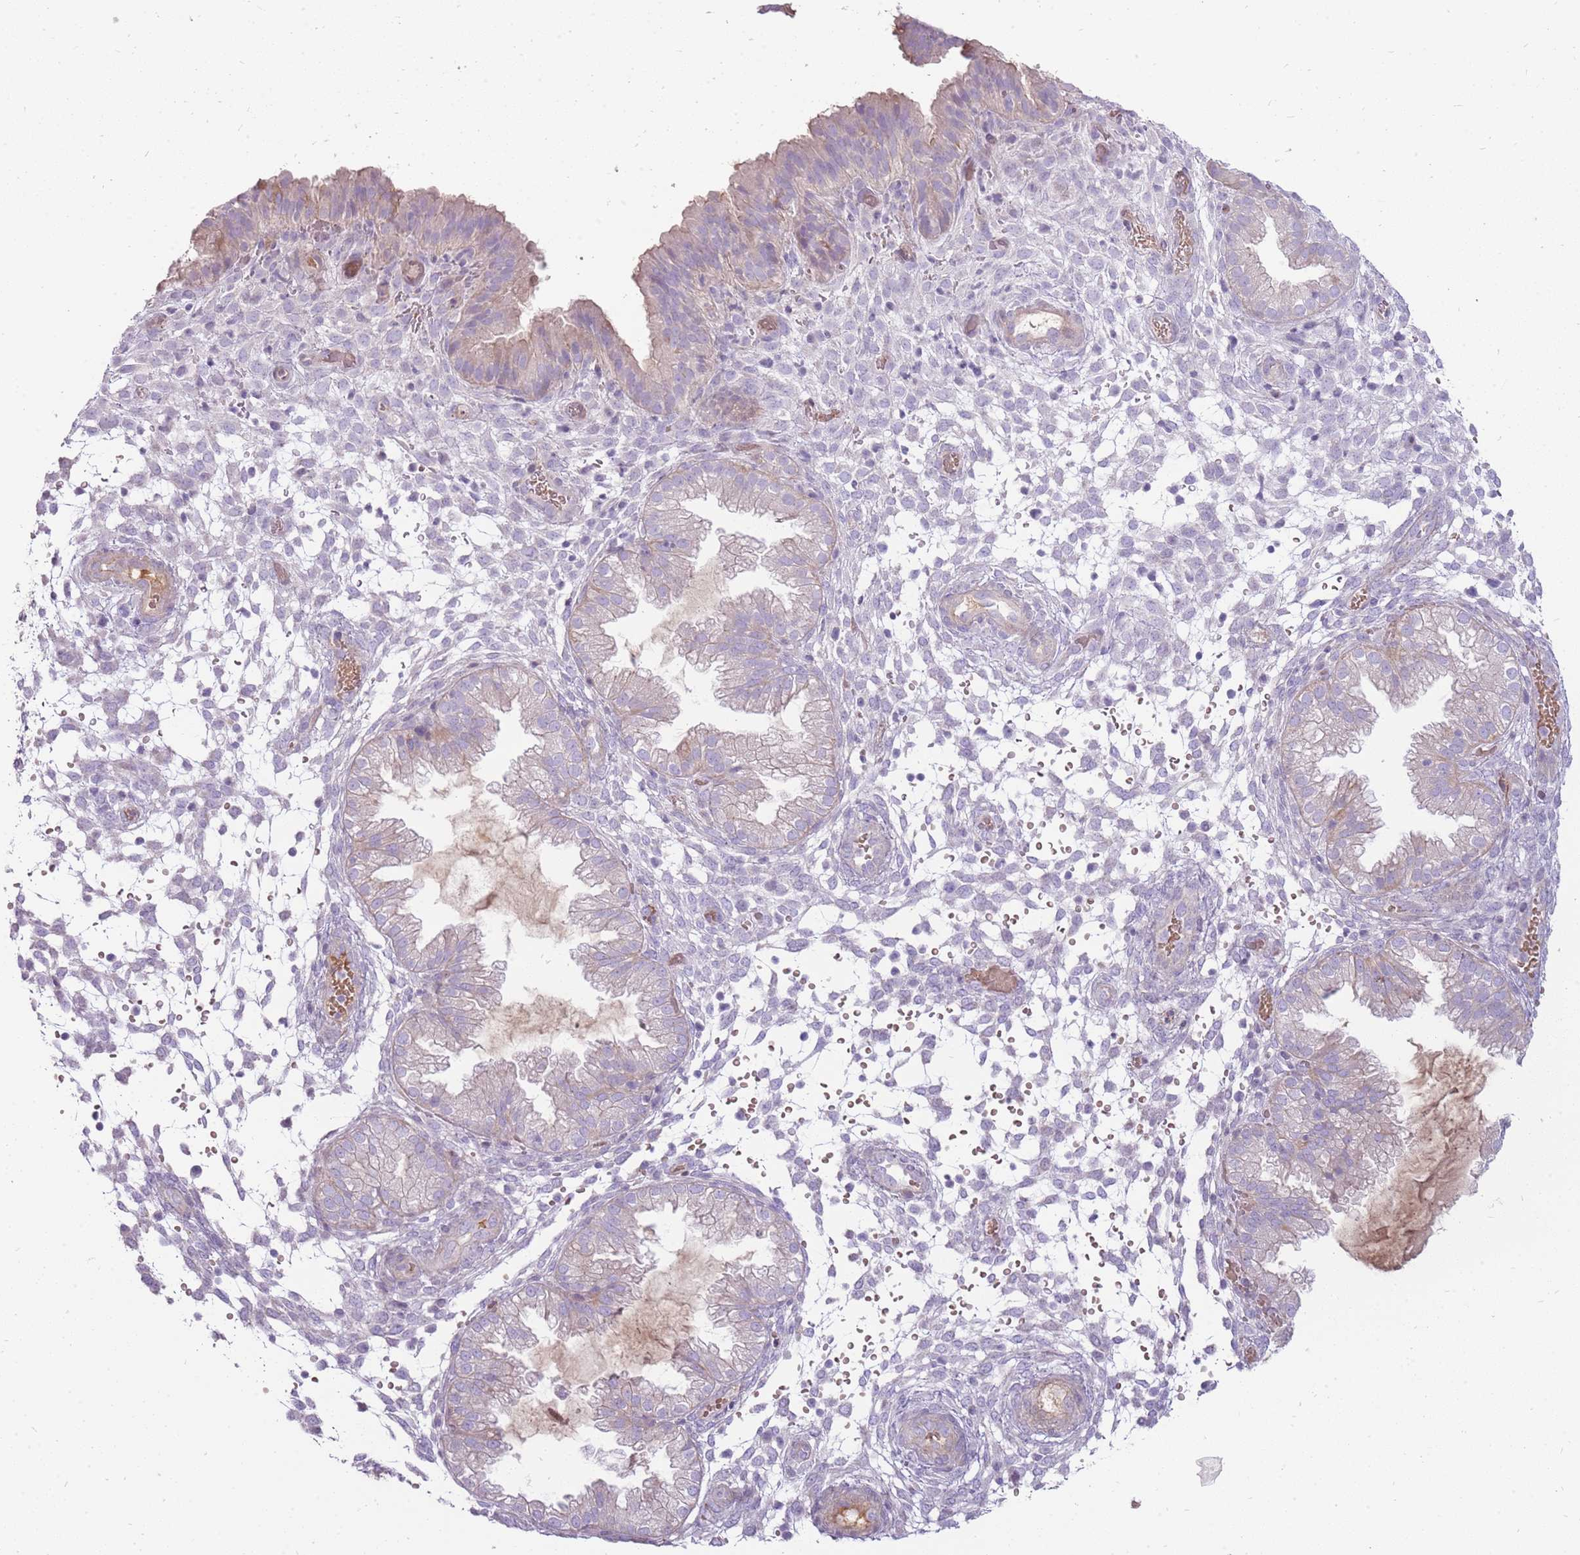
{"staining": {"intensity": "negative", "quantity": "none", "location": "none"}, "tissue": "endometrium", "cell_type": "Cells in endometrial stroma", "image_type": "normal", "snomed": [{"axis": "morphology", "description": "Normal tissue, NOS"}, {"axis": "topography", "description": "Endometrium"}], "caption": "The micrograph displays no staining of cells in endometrial stroma in benign endometrium. (DAB (3,3'-diaminobenzidine) IHC visualized using brightfield microscopy, high magnification).", "gene": "MCUB", "patient": {"sex": "female", "age": 33}}